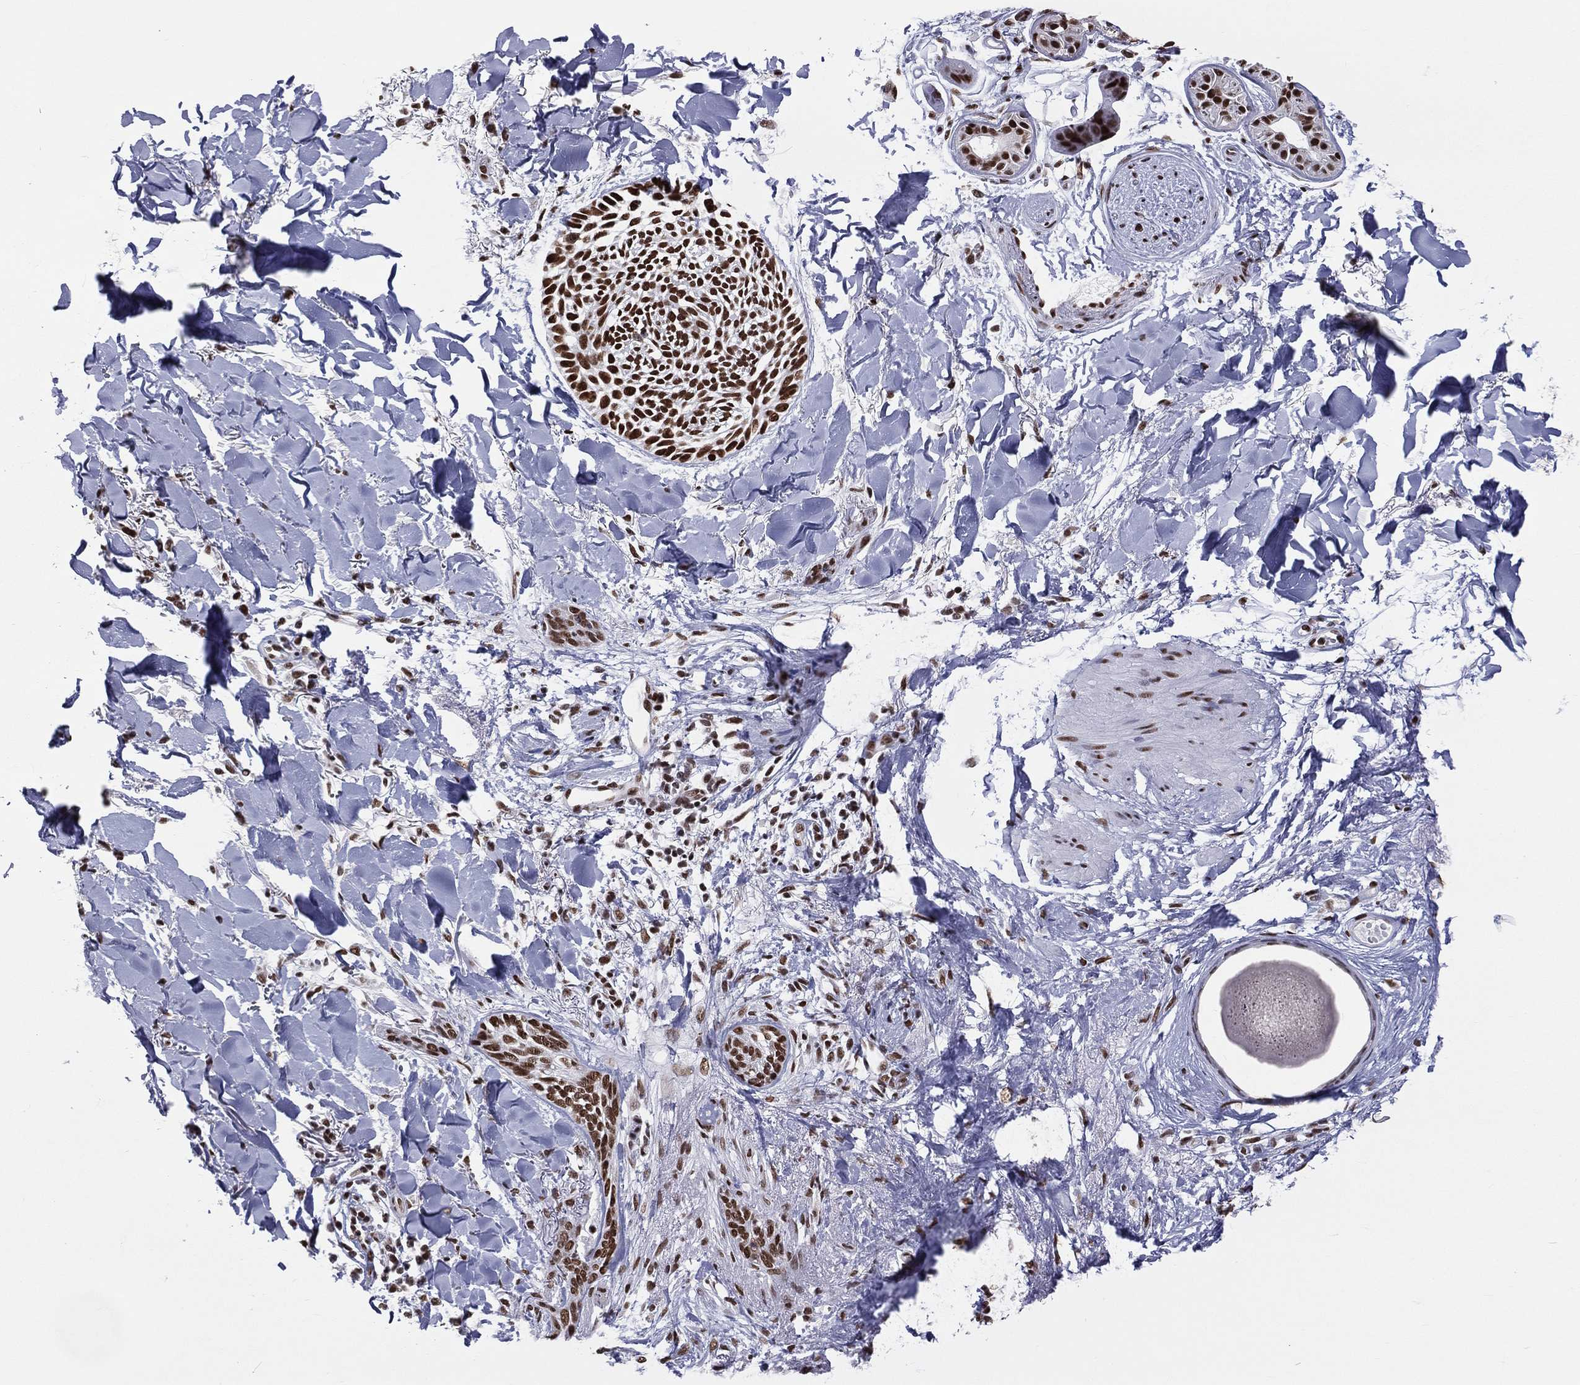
{"staining": {"intensity": "strong", "quantity": ">75%", "location": "nuclear"}, "tissue": "skin cancer", "cell_type": "Tumor cells", "image_type": "cancer", "snomed": [{"axis": "morphology", "description": "Normal tissue, NOS"}, {"axis": "morphology", "description": "Basal cell carcinoma"}, {"axis": "topography", "description": "Skin"}], "caption": "The image demonstrates staining of skin cancer, revealing strong nuclear protein staining (brown color) within tumor cells.", "gene": "ZNF7", "patient": {"sex": "male", "age": 84}}